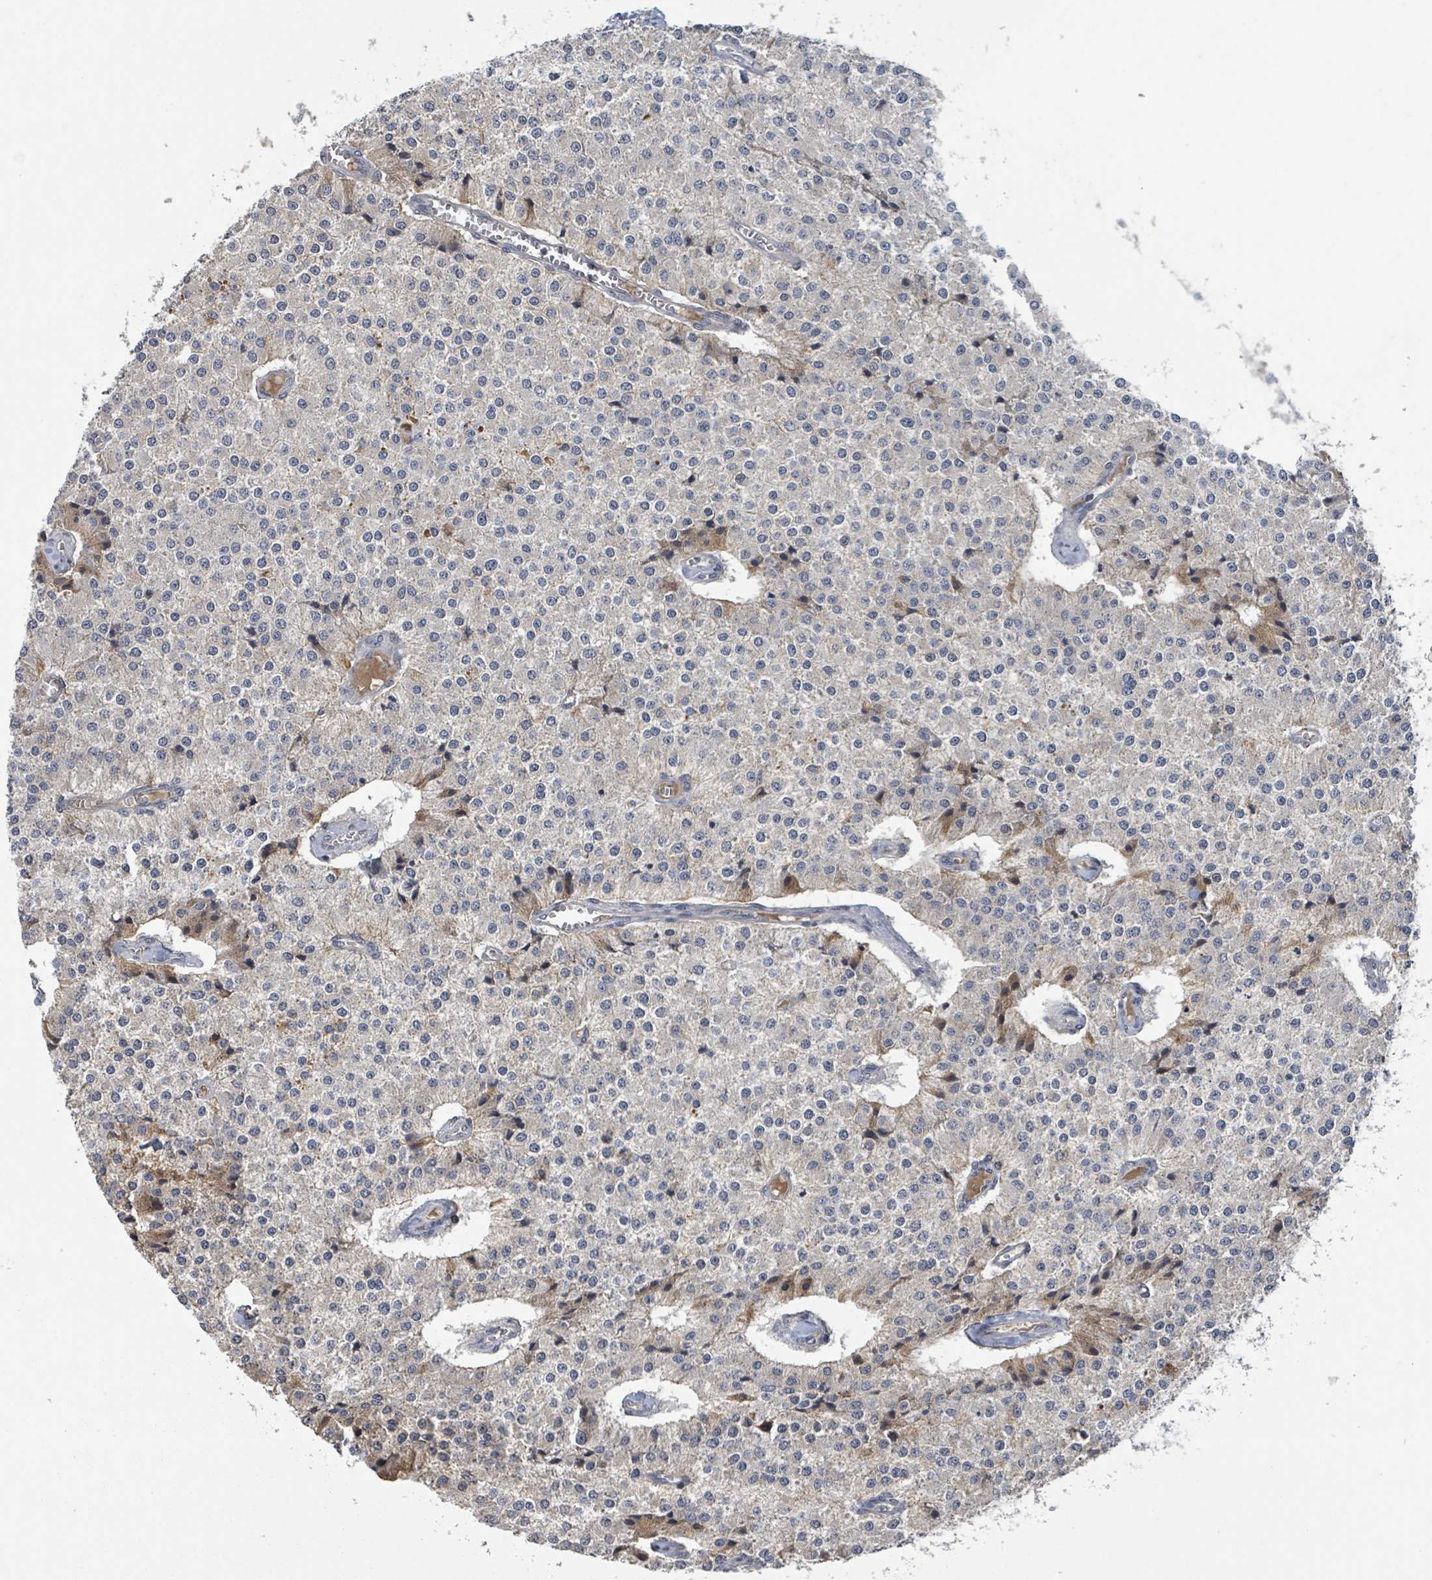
{"staining": {"intensity": "moderate", "quantity": "<25%", "location": "cytoplasmic/membranous"}, "tissue": "carcinoid", "cell_type": "Tumor cells", "image_type": "cancer", "snomed": [{"axis": "morphology", "description": "Carcinoid, malignant, NOS"}, {"axis": "topography", "description": "Colon"}], "caption": "IHC photomicrograph of carcinoid (malignant) stained for a protein (brown), which shows low levels of moderate cytoplasmic/membranous staining in about <25% of tumor cells.", "gene": "ZBTB14", "patient": {"sex": "female", "age": 52}}